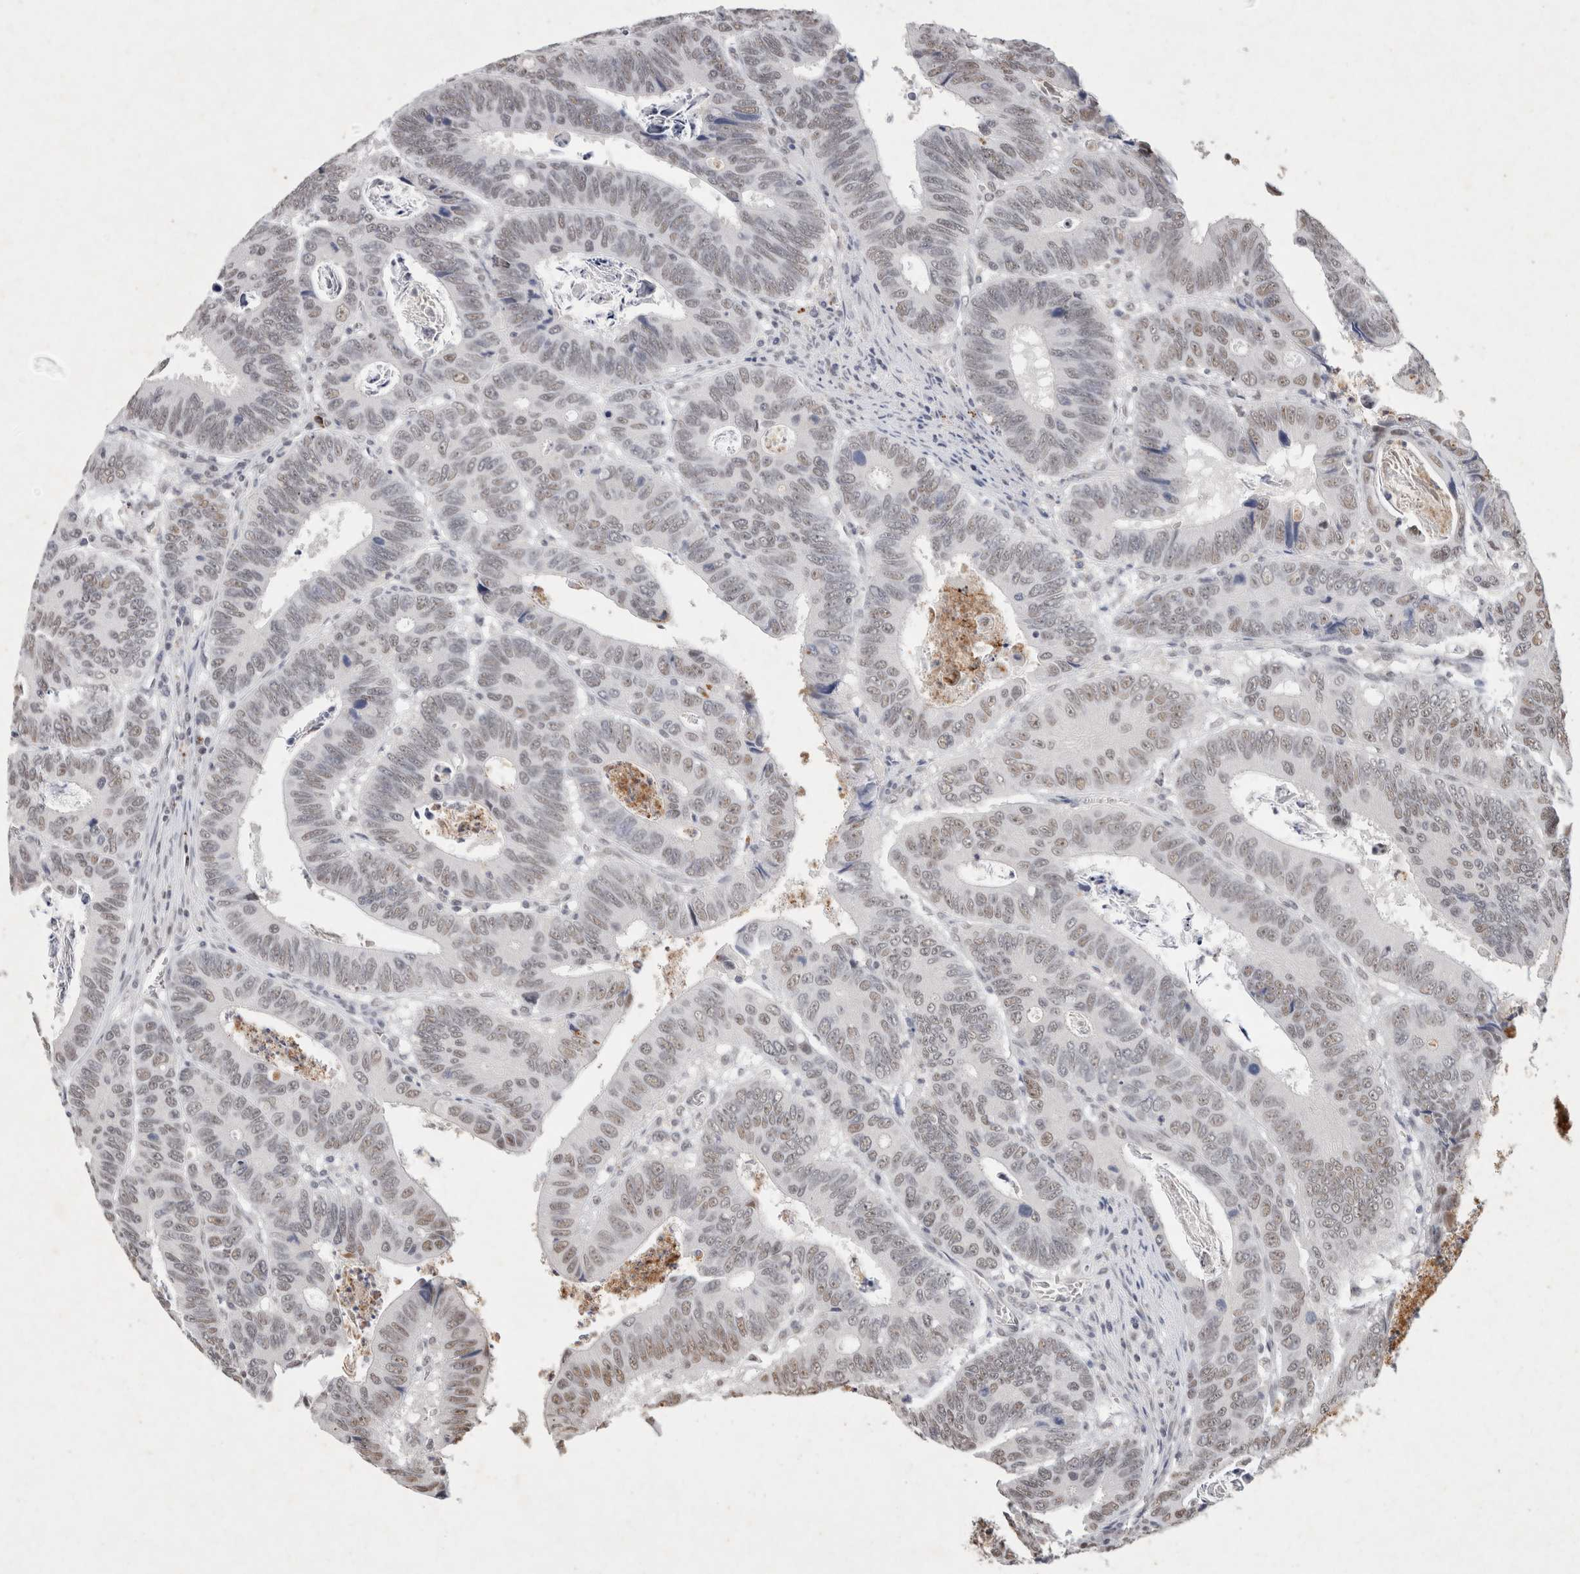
{"staining": {"intensity": "weak", "quantity": ">75%", "location": "nuclear"}, "tissue": "colorectal cancer", "cell_type": "Tumor cells", "image_type": "cancer", "snomed": [{"axis": "morphology", "description": "Adenocarcinoma, NOS"}, {"axis": "topography", "description": "Colon"}], "caption": "This photomicrograph shows immunohistochemistry staining of colorectal cancer, with low weak nuclear expression in about >75% of tumor cells.", "gene": "XRCC5", "patient": {"sex": "male", "age": 72}}